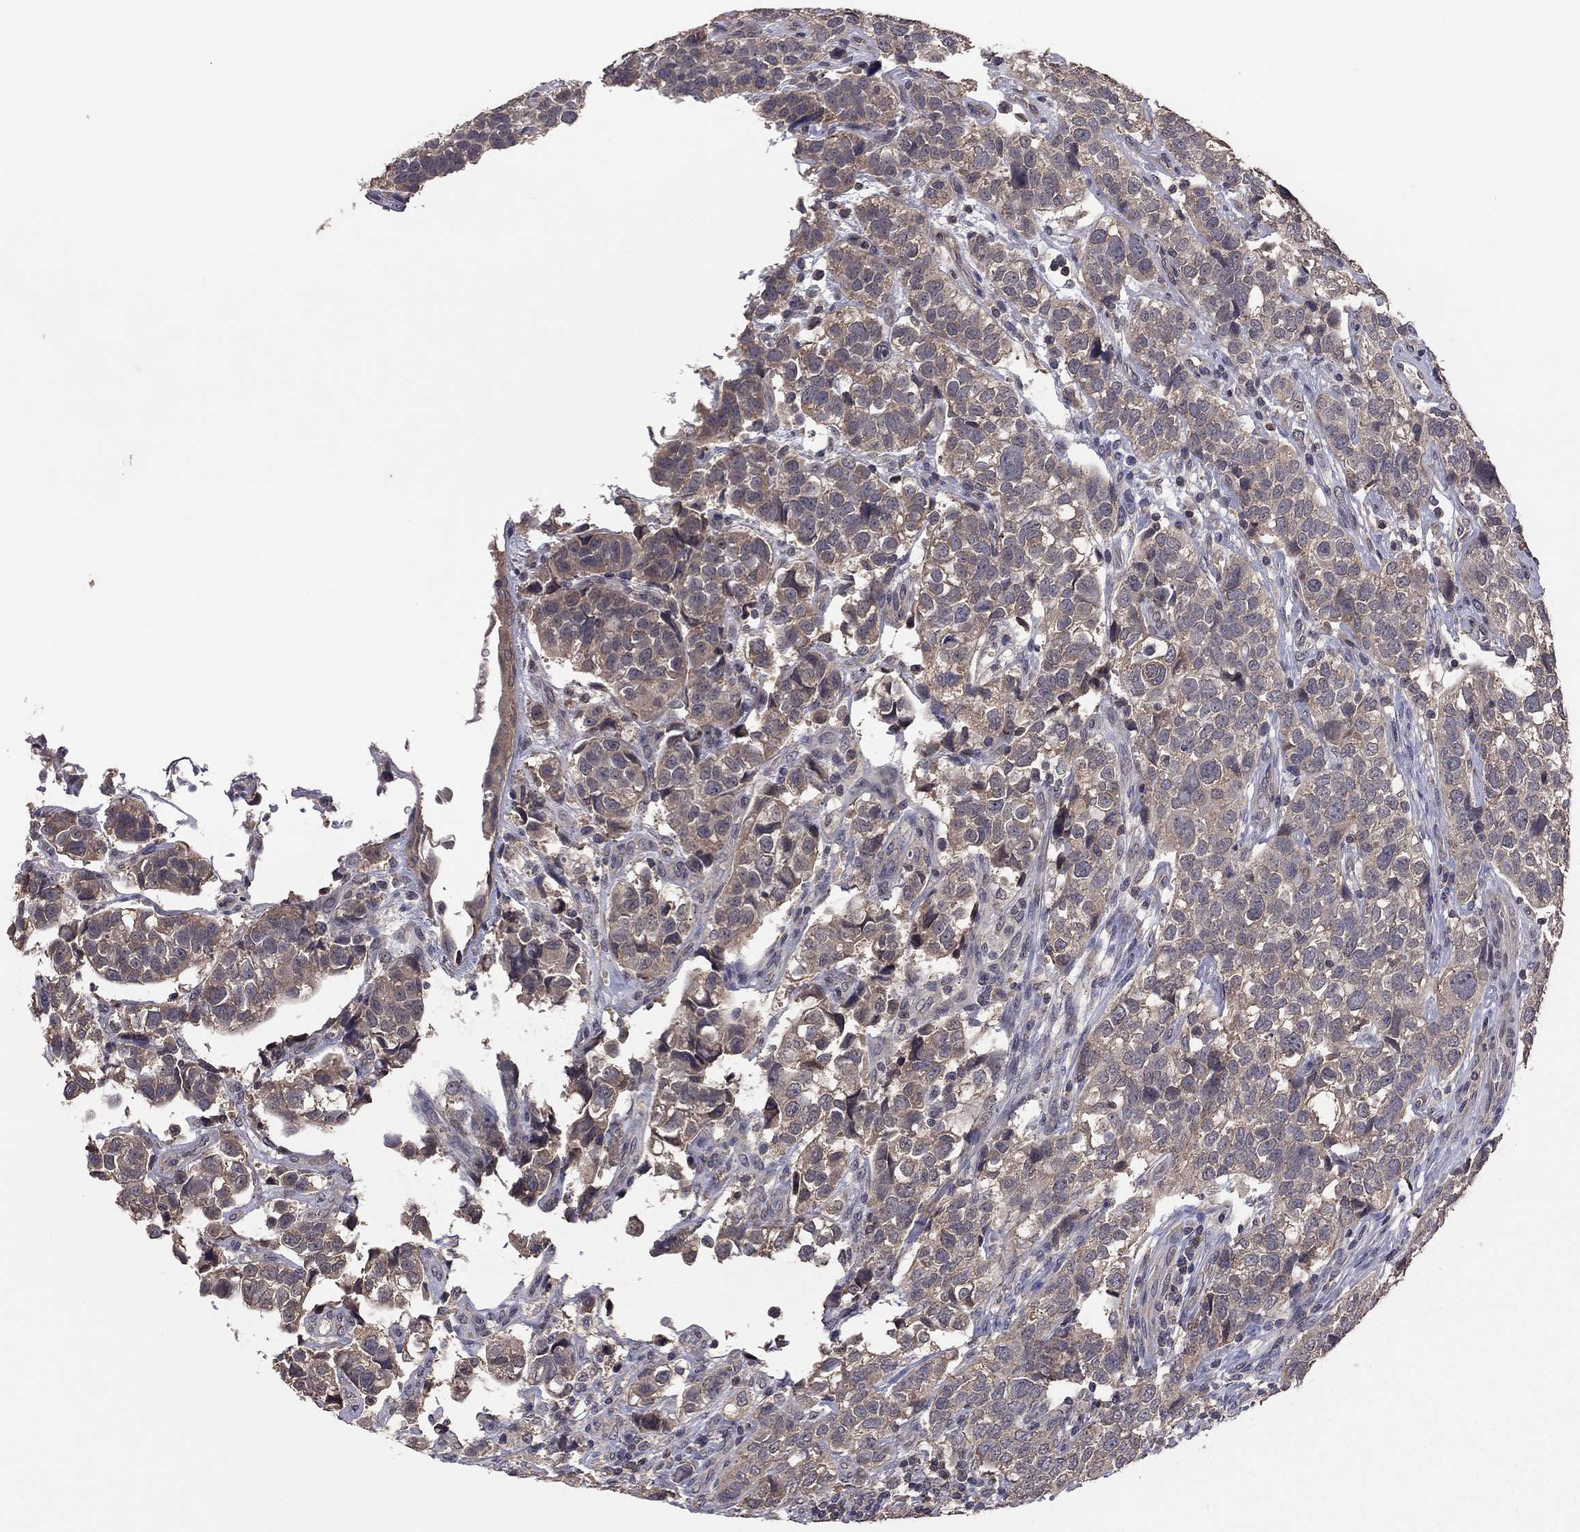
{"staining": {"intensity": "moderate", "quantity": "25%-75%", "location": "cytoplasmic/membranous"}, "tissue": "urothelial cancer", "cell_type": "Tumor cells", "image_type": "cancer", "snomed": [{"axis": "morphology", "description": "Urothelial carcinoma, High grade"}, {"axis": "topography", "description": "Urinary bladder"}], "caption": "There is medium levels of moderate cytoplasmic/membranous expression in tumor cells of urothelial carcinoma (high-grade), as demonstrated by immunohistochemical staining (brown color).", "gene": "TSNARE1", "patient": {"sex": "female", "age": 58}}